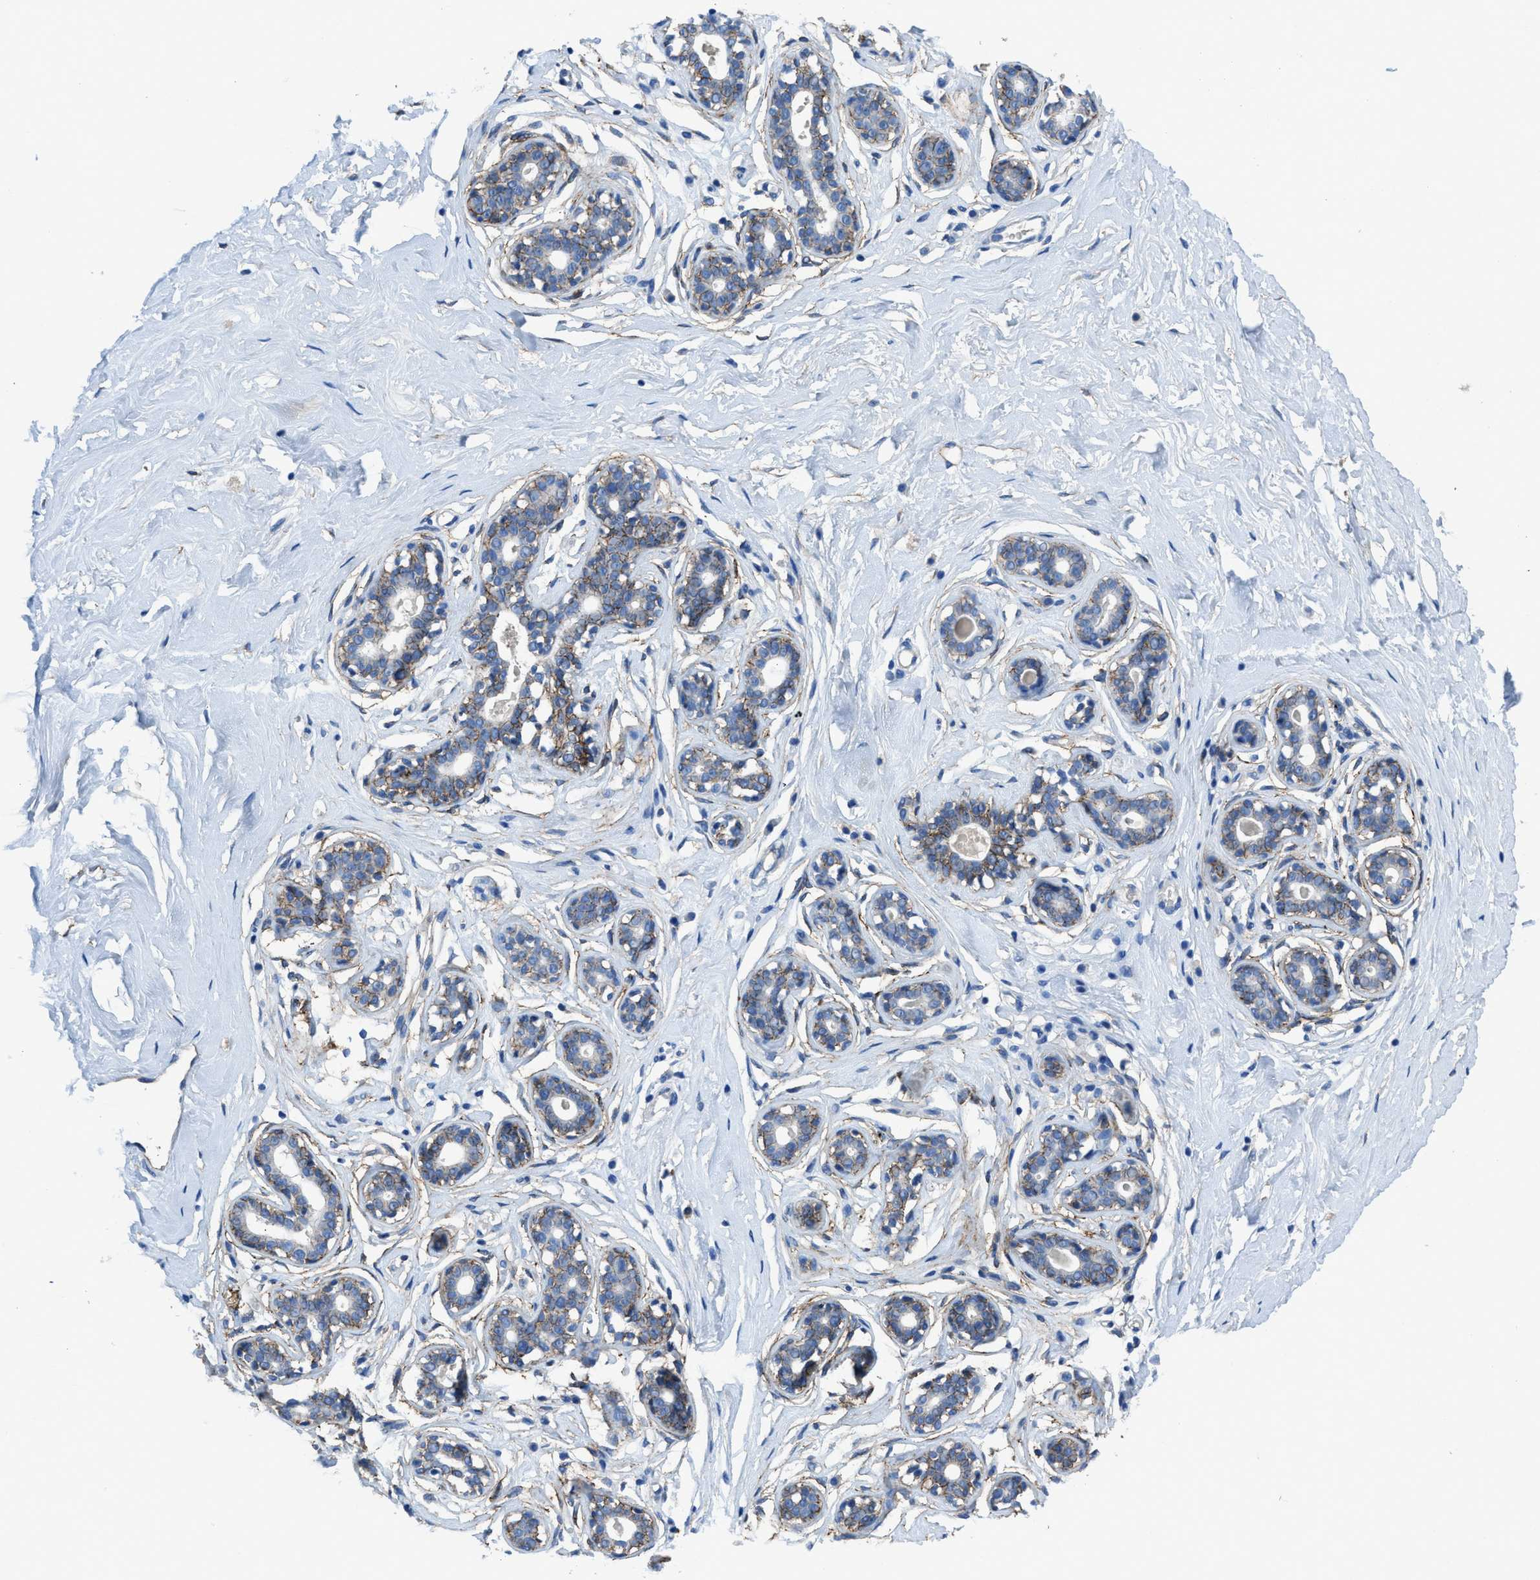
{"staining": {"intensity": "negative", "quantity": "none", "location": "none"}, "tissue": "breast", "cell_type": "Adipocytes", "image_type": "normal", "snomed": [{"axis": "morphology", "description": "Normal tissue, NOS"}, {"axis": "topography", "description": "Breast"}], "caption": "Adipocytes show no significant positivity in normal breast.", "gene": "PTGFRN", "patient": {"sex": "female", "age": 23}}